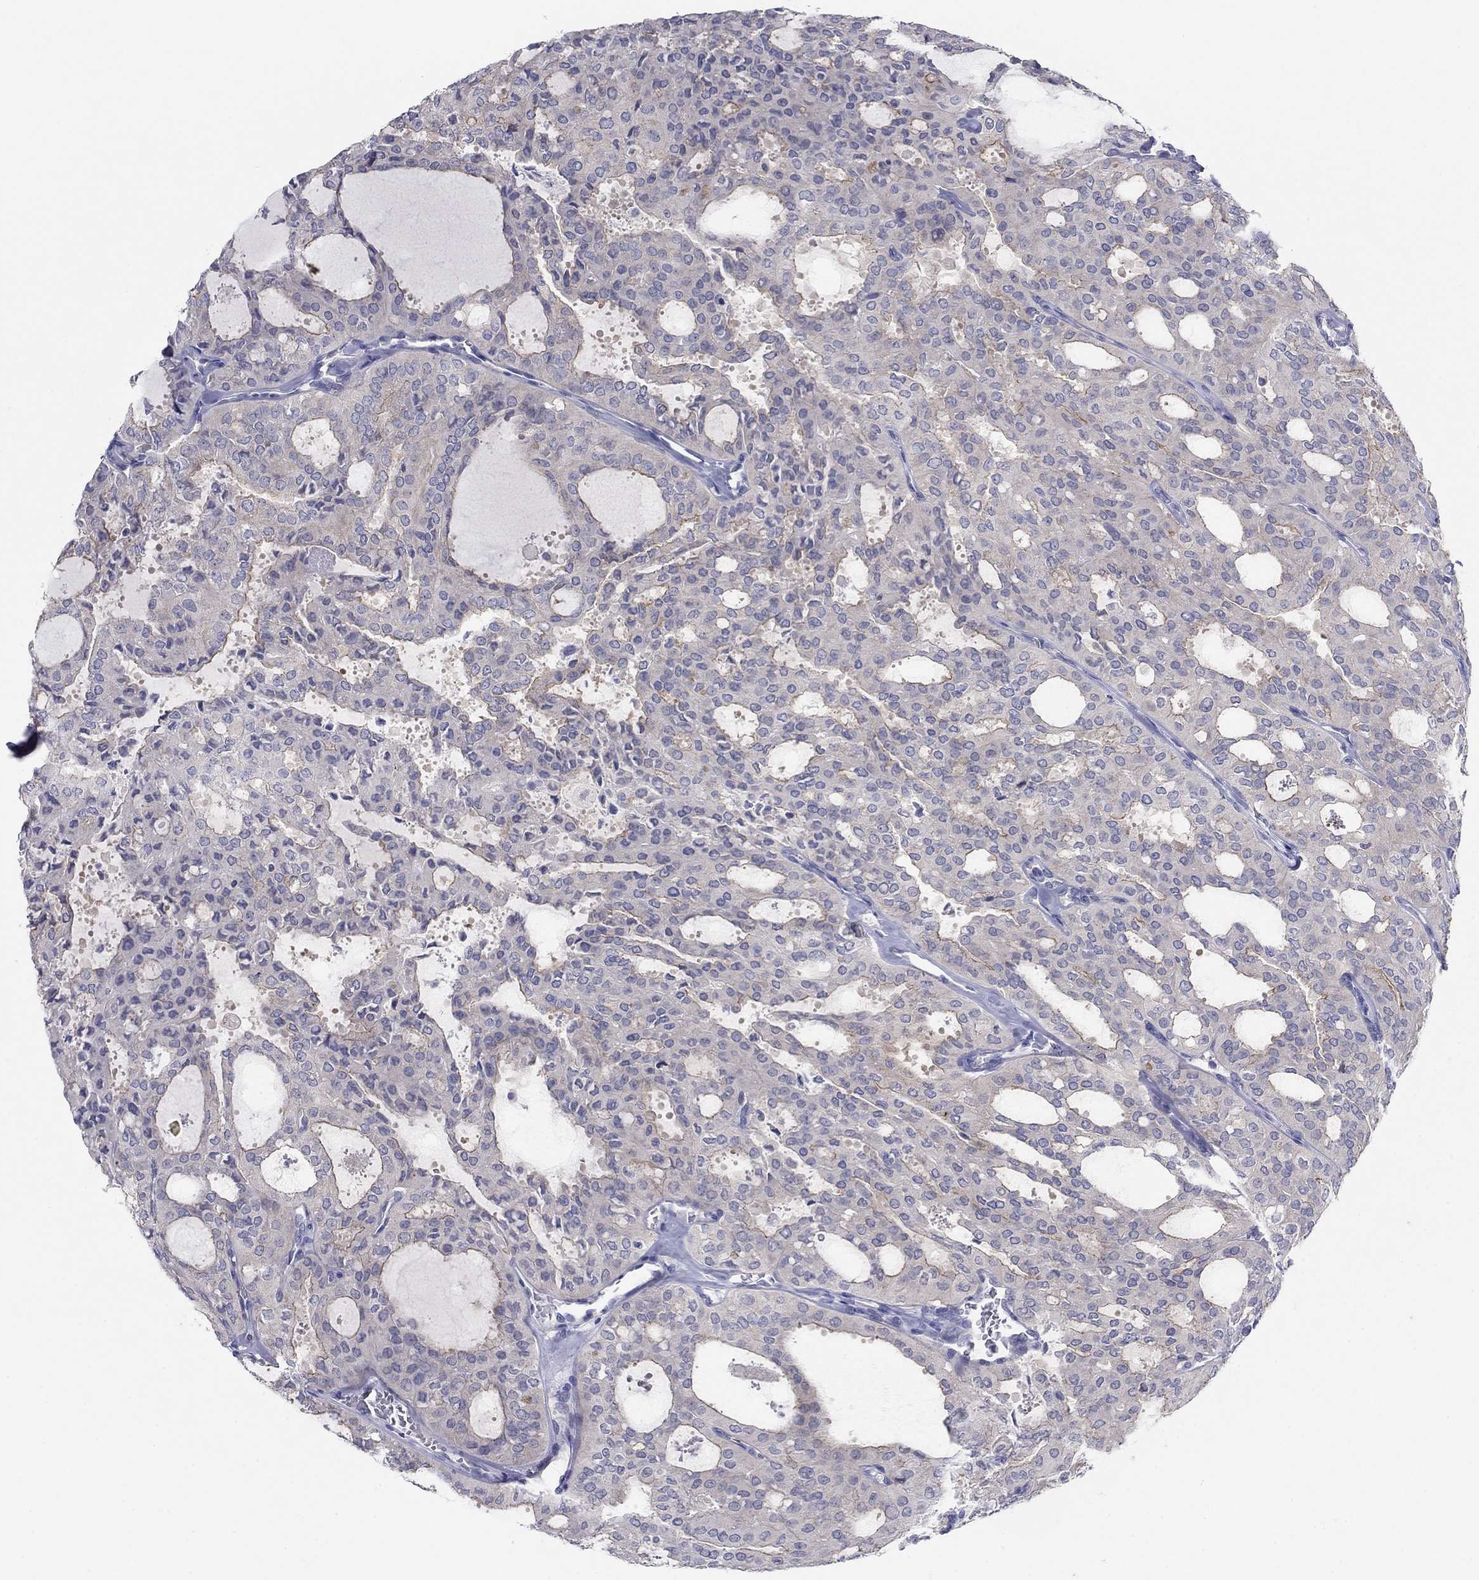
{"staining": {"intensity": "negative", "quantity": "none", "location": "none"}, "tissue": "thyroid cancer", "cell_type": "Tumor cells", "image_type": "cancer", "snomed": [{"axis": "morphology", "description": "Follicular adenoma carcinoma, NOS"}, {"axis": "topography", "description": "Thyroid gland"}], "caption": "An image of thyroid follicular adenoma carcinoma stained for a protein shows no brown staining in tumor cells. (IHC, brightfield microscopy, high magnification).", "gene": "PLS1", "patient": {"sex": "male", "age": 75}}